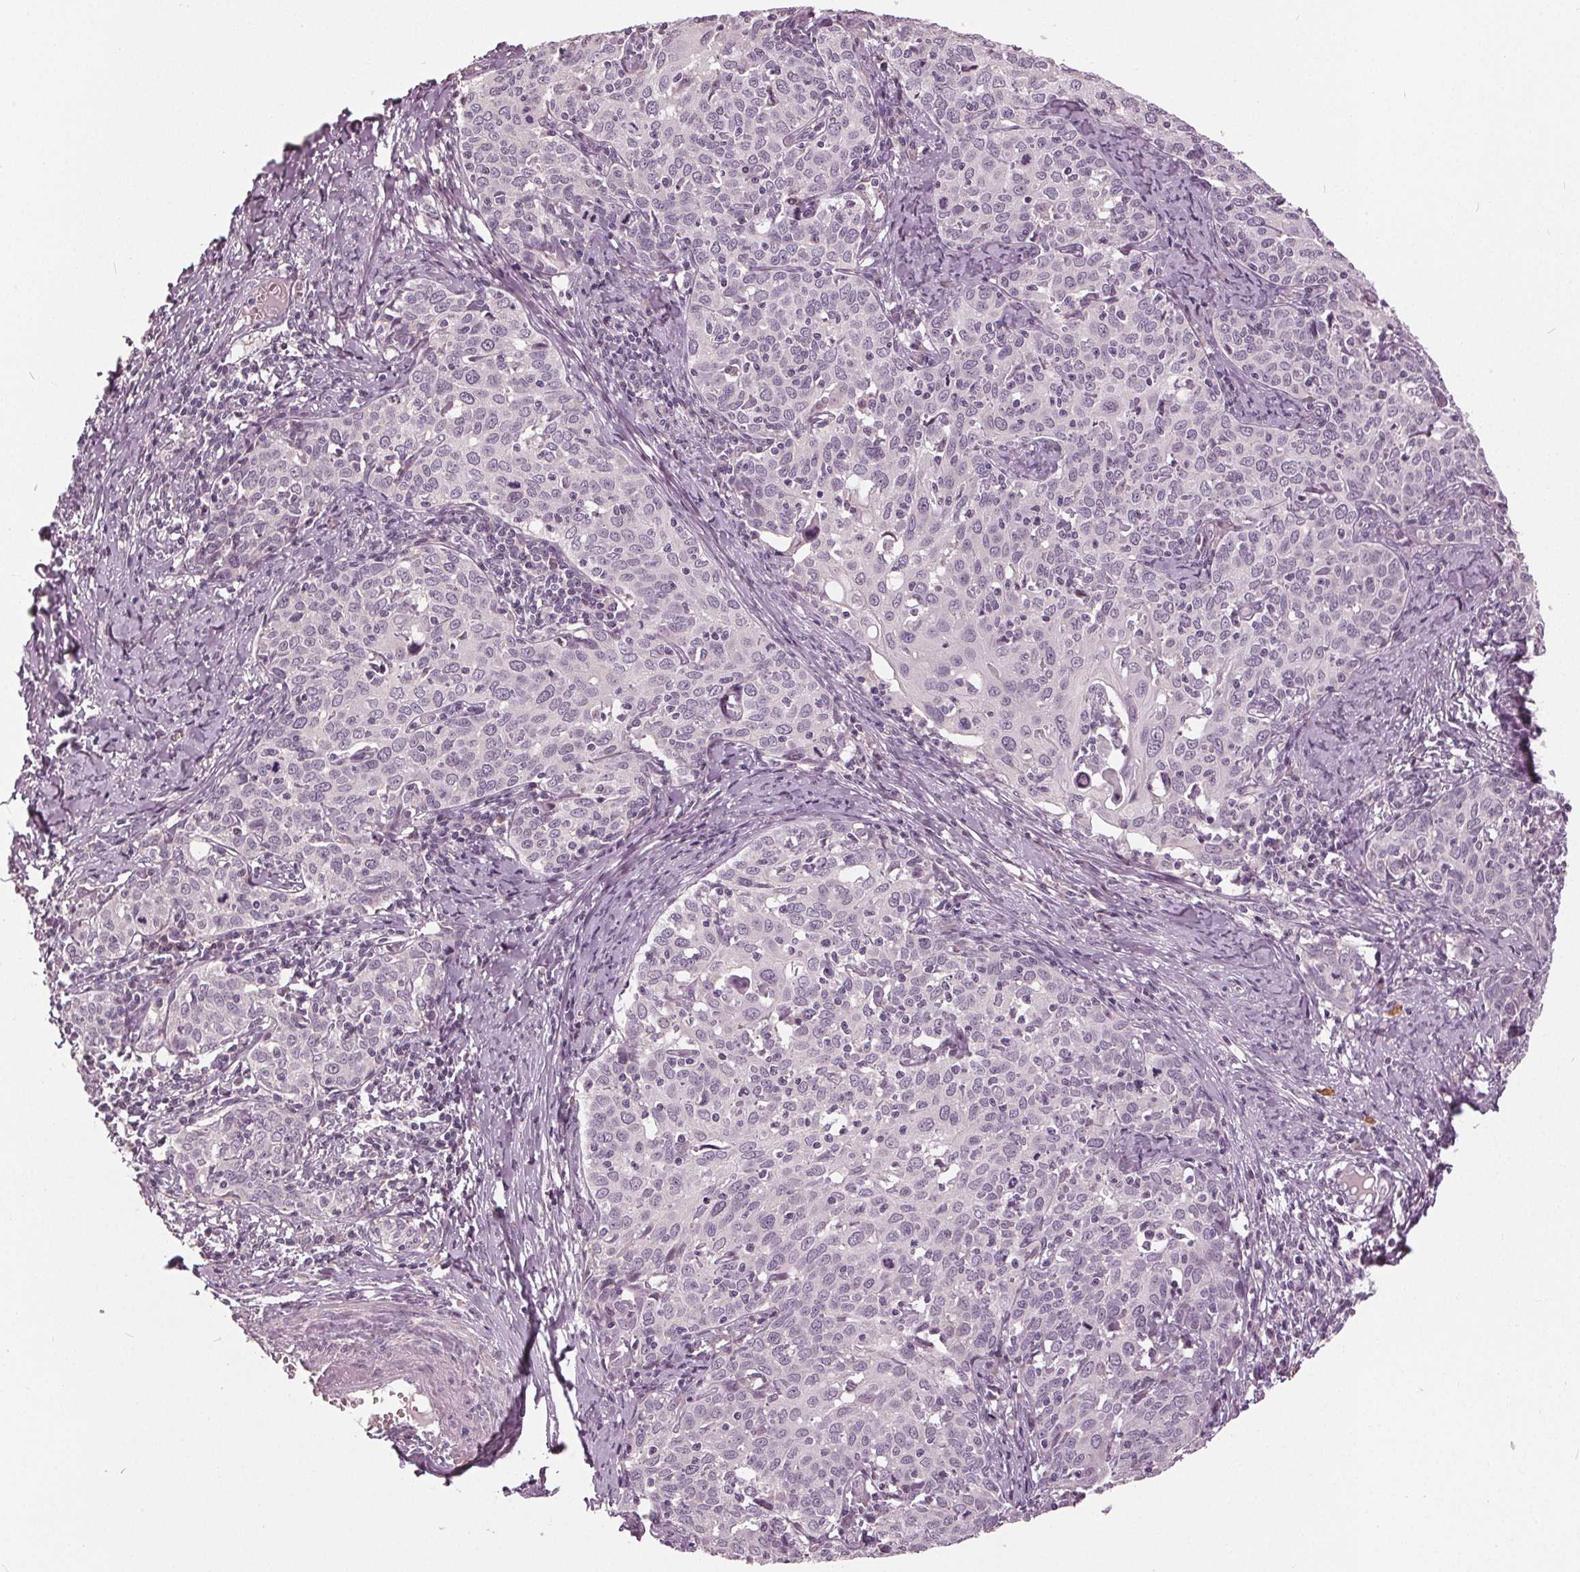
{"staining": {"intensity": "negative", "quantity": "none", "location": "none"}, "tissue": "cervical cancer", "cell_type": "Tumor cells", "image_type": "cancer", "snomed": [{"axis": "morphology", "description": "Squamous cell carcinoma, NOS"}, {"axis": "topography", "description": "Cervix"}], "caption": "IHC micrograph of human squamous cell carcinoma (cervical) stained for a protein (brown), which exhibits no positivity in tumor cells.", "gene": "KLK13", "patient": {"sex": "female", "age": 62}}